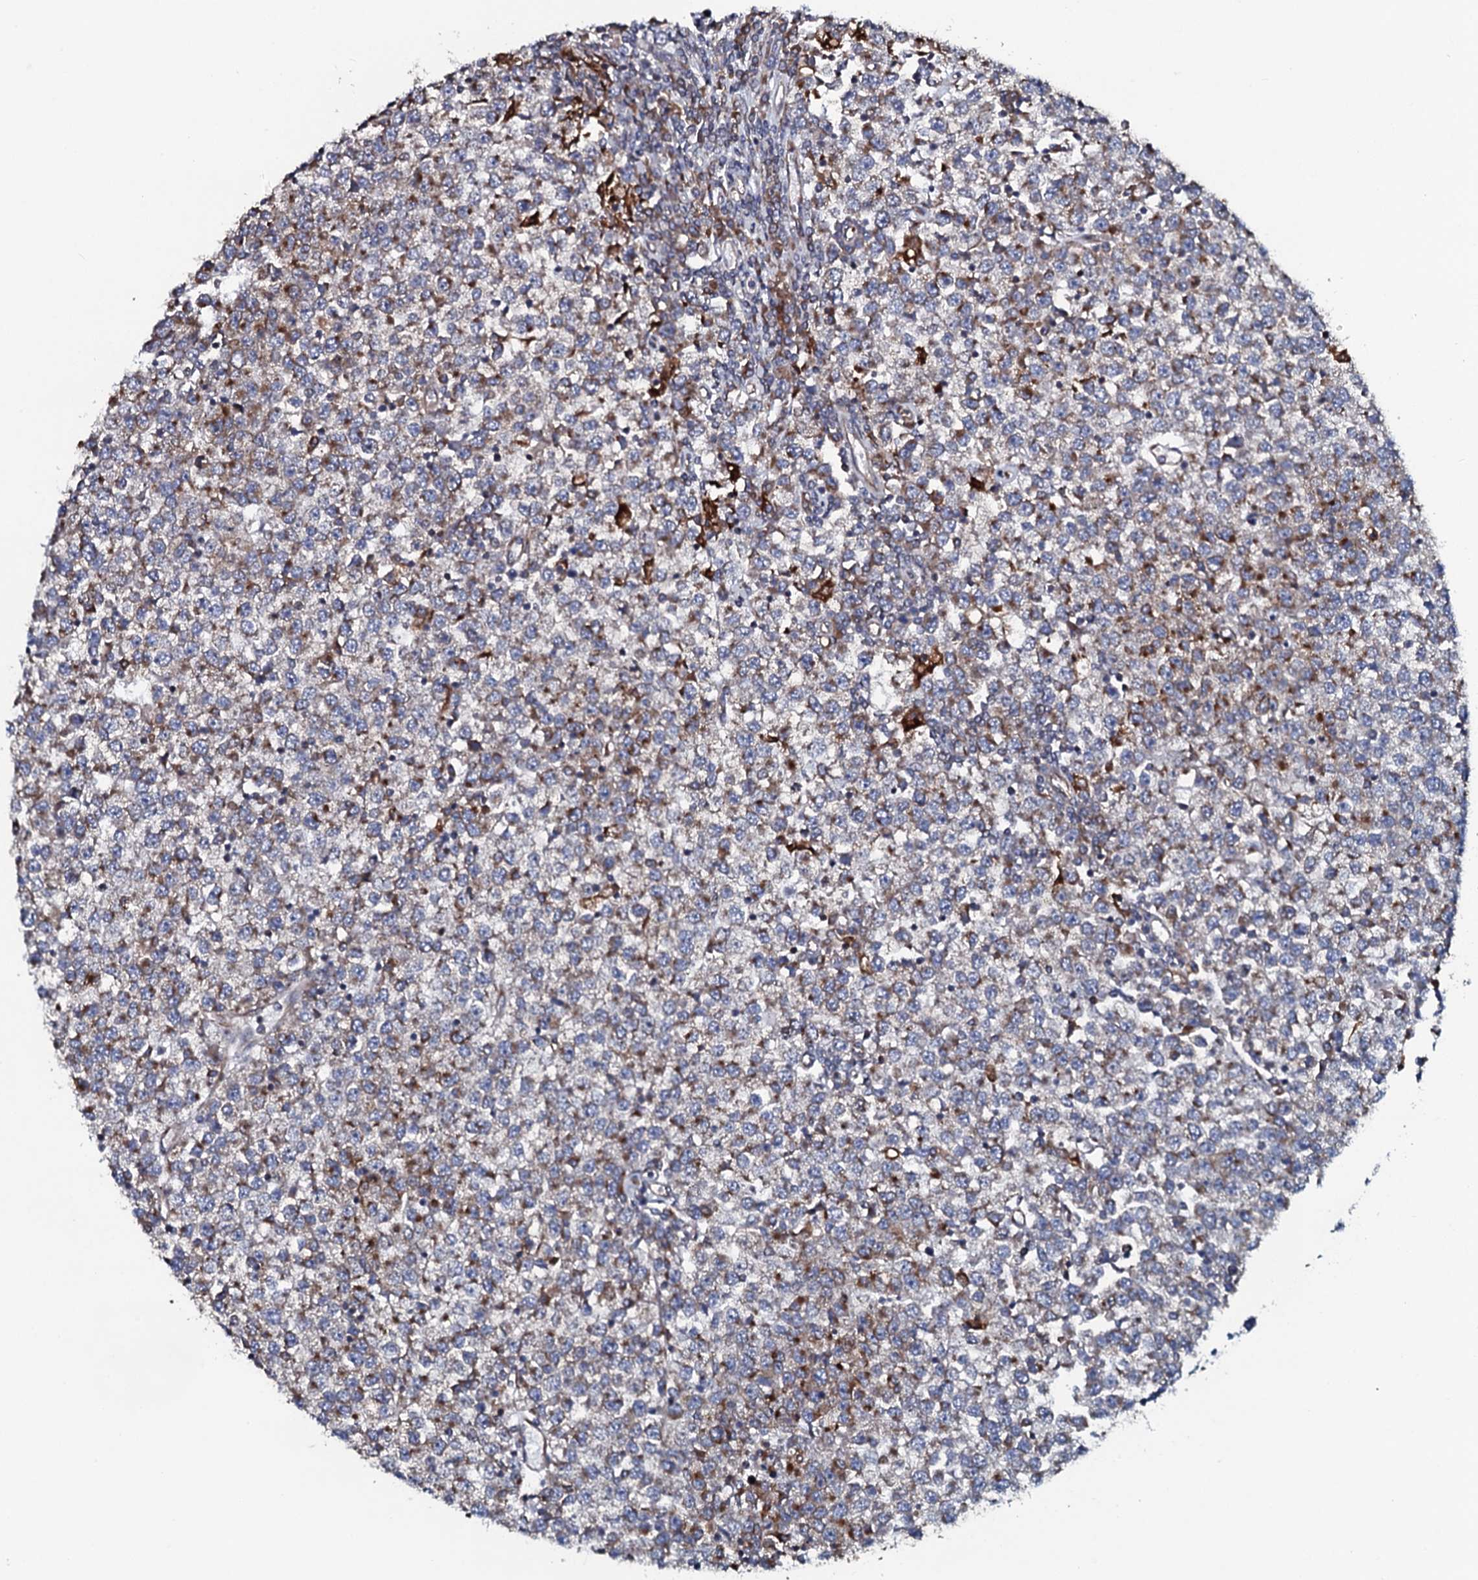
{"staining": {"intensity": "moderate", "quantity": "25%-75%", "location": "cytoplasmic/membranous"}, "tissue": "testis cancer", "cell_type": "Tumor cells", "image_type": "cancer", "snomed": [{"axis": "morphology", "description": "Seminoma, NOS"}, {"axis": "topography", "description": "Testis"}], "caption": "Testis cancer (seminoma) was stained to show a protein in brown. There is medium levels of moderate cytoplasmic/membranous staining in approximately 25%-75% of tumor cells. The staining was performed using DAB (3,3'-diaminobenzidine) to visualize the protein expression in brown, while the nuclei were stained in blue with hematoxylin (Magnification: 20x).", "gene": "TMEM151A", "patient": {"sex": "male", "age": 65}}